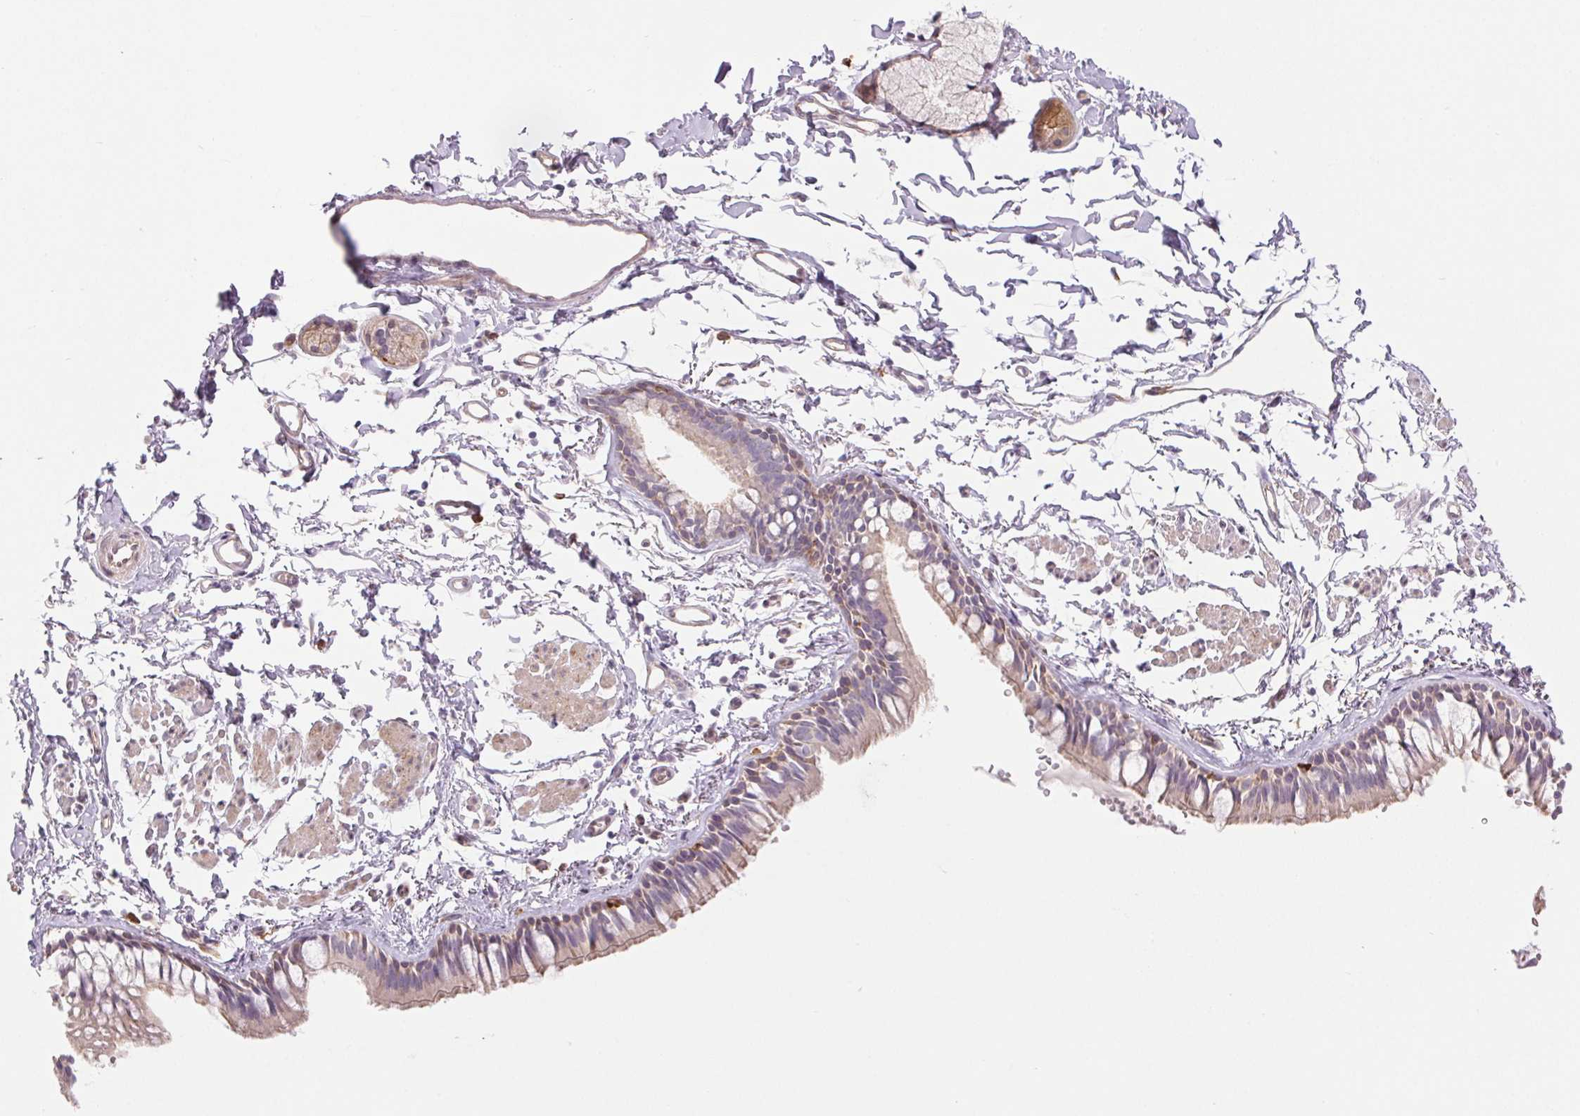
{"staining": {"intensity": "weak", "quantity": "25%-75%", "location": "cytoplasmic/membranous"}, "tissue": "bronchus", "cell_type": "Respiratory epithelial cells", "image_type": "normal", "snomed": [{"axis": "morphology", "description": "Normal tissue, NOS"}, {"axis": "topography", "description": "Bronchus"}], "caption": "Bronchus stained for a protein reveals weak cytoplasmic/membranous positivity in respiratory epithelial cells. (Brightfield microscopy of DAB IHC at high magnification).", "gene": "METTL17", "patient": {"sex": "female", "age": 59}}